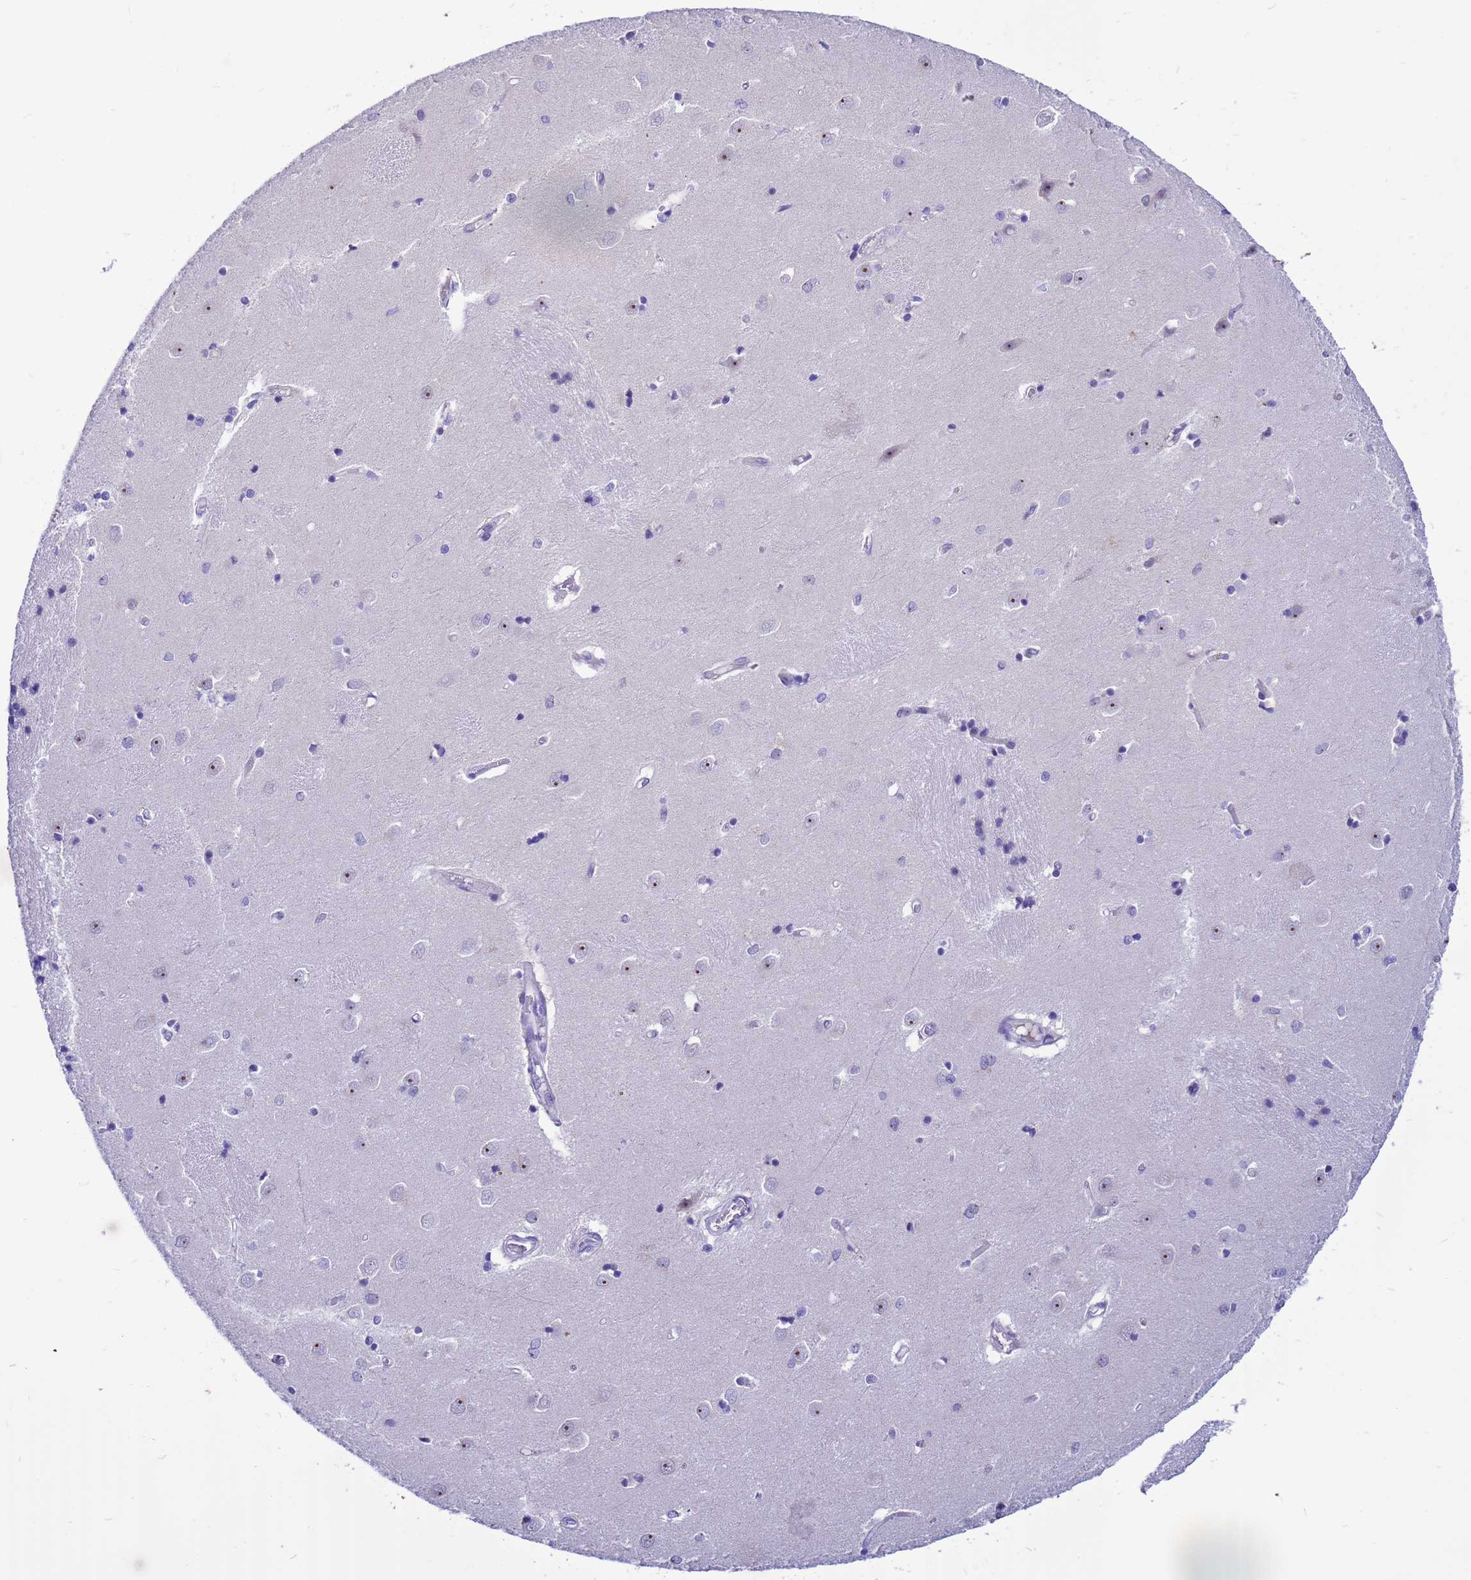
{"staining": {"intensity": "negative", "quantity": "none", "location": "none"}, "tissue": "caudate", "cell_type": "Glial cells", "image_type": "normal", "snomed": [{"axis": "morphology", "description": "Normal tissue, NOS"}, {"axis": "topography", "description": "Lateral ventricle wall"}], "caption": "DAB immunohistochemical staining of benign human caudate shows no significant staining in glial cells.", "gene": "DMRTC2", "patient": {"sex": "male", "age": 37}}